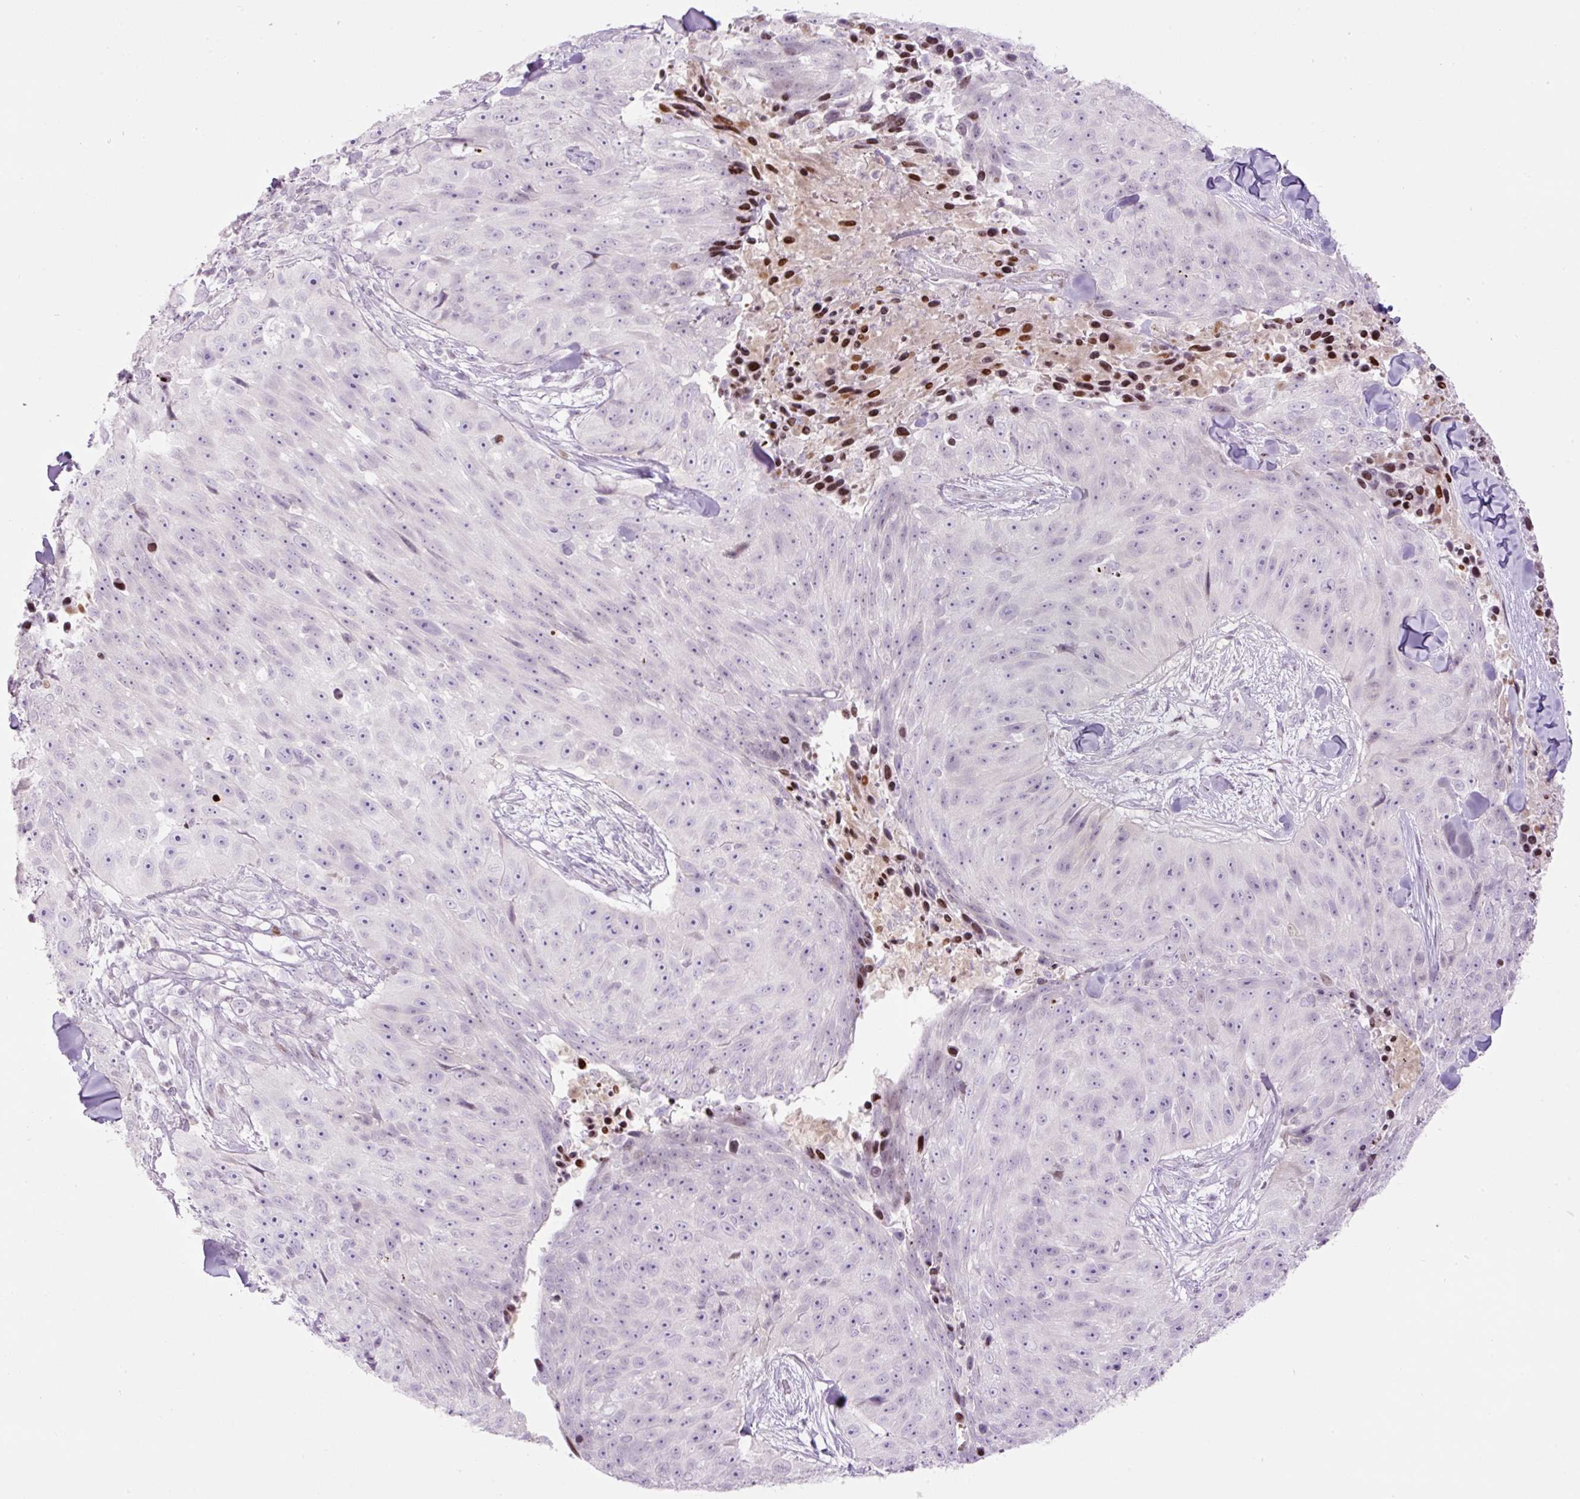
{"staining": {"intensity": "negative", "quantity": "none", "location": "none"}, "tissue": "skin cancer", "cell_type": "Tumor cells", "image_type": "cancer", "snomed": [{"axis": "morphology", "description": "Squamous cell carcinoma, NOS"}, {"axis": "topography", "description": "Skin"}], "caption": "Image shows no protein expression in tumor cells of squamous cell carcinoma (skin) tissue.", "gene": "TMEM177", "patient": {"sex": "female", "age": 87}}